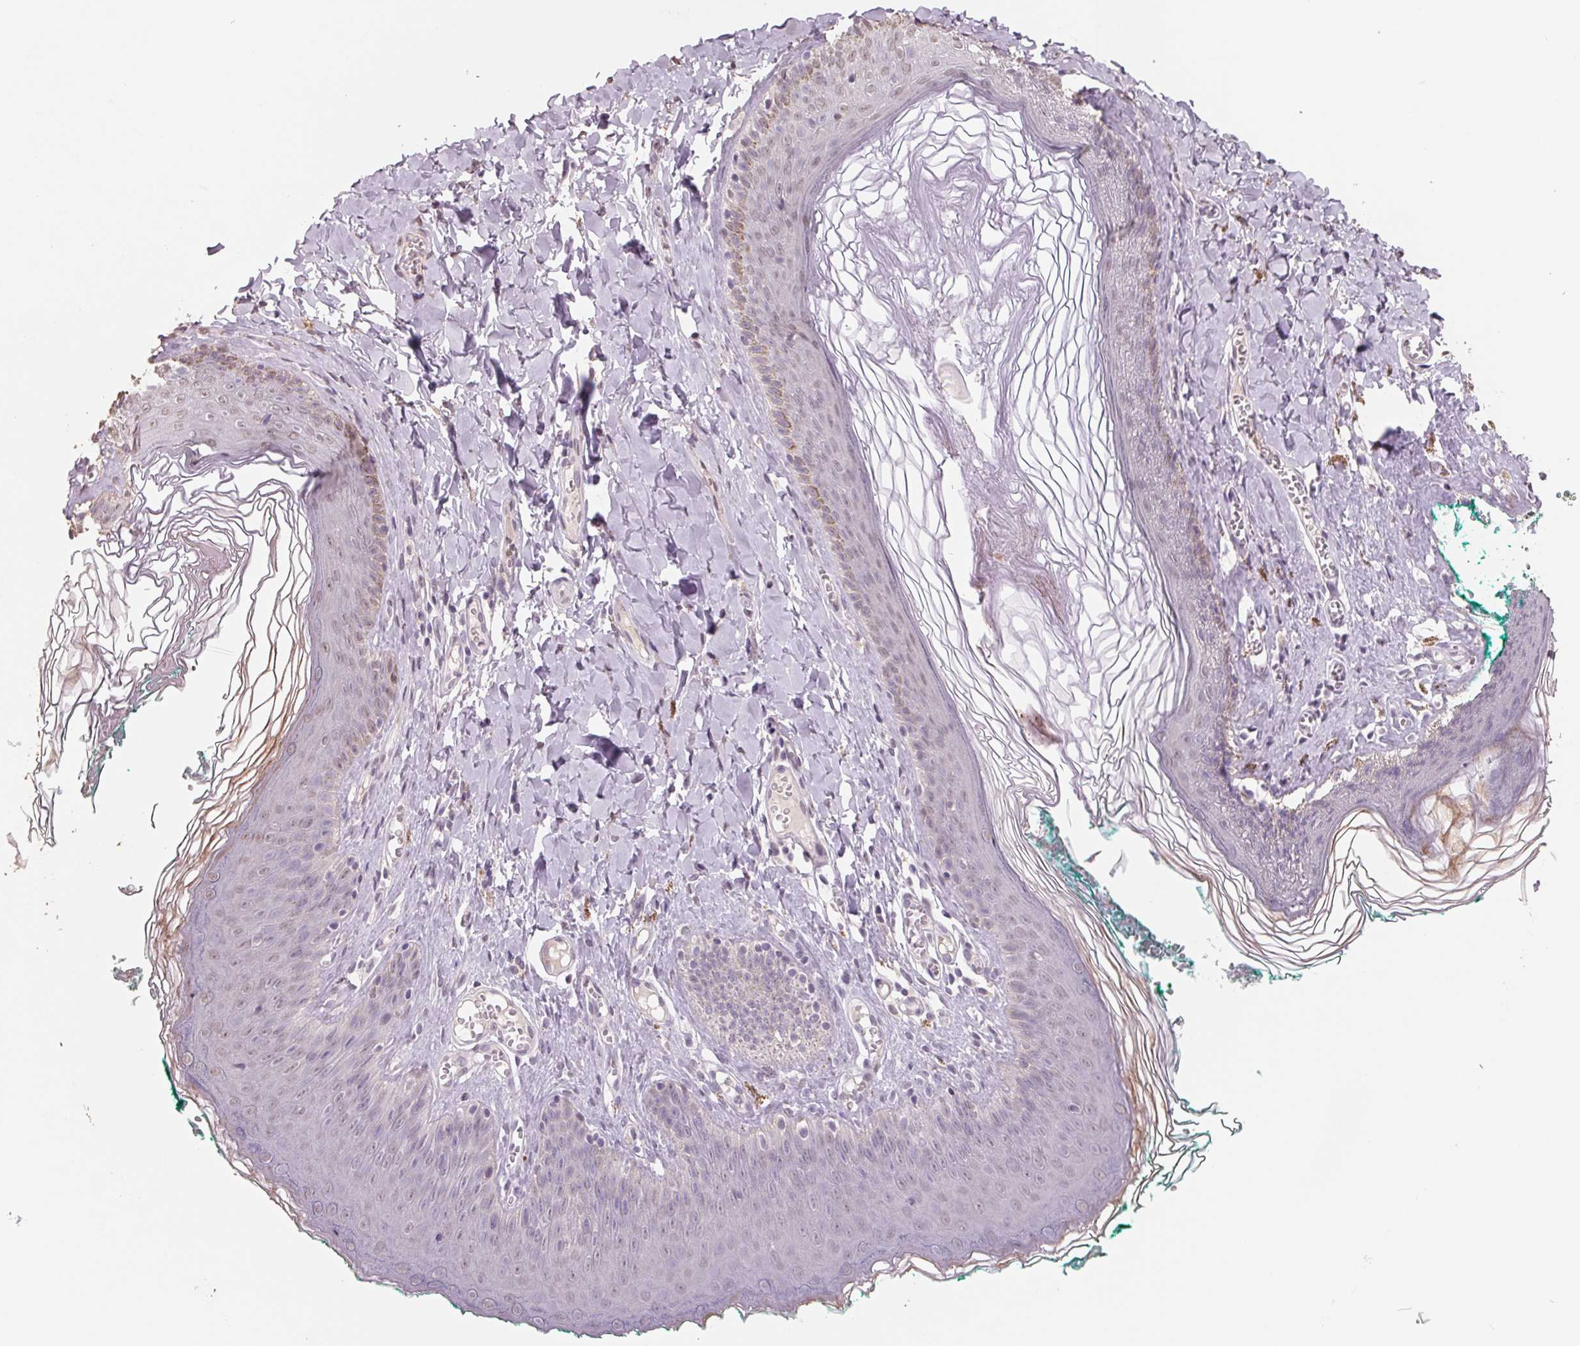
{"staining": {"intensity": "weak", "quantity": "<25%", "location": "cytoplasmic/membranous"}, "tissue": "skin", "cell_type": "Epidermal cells", "image_type": "normal", "snomed": [{"axis": "morphology", "description": "Normal tissue, NOS"}, {"axis": "topography", "description": "Vulva"}, {"axis": "topography", "description": "Peripheral nerve tissue"}], "caption": "Immunohistochemical staining of unremarkable human skin shows no significant expression in epidermal cells. The staining is performed using DAB brown chromogen with nuclei counter-stained in using hematoxylin.", "gene": "FTCD", "patient": {"sex": "female", "age": 66}}